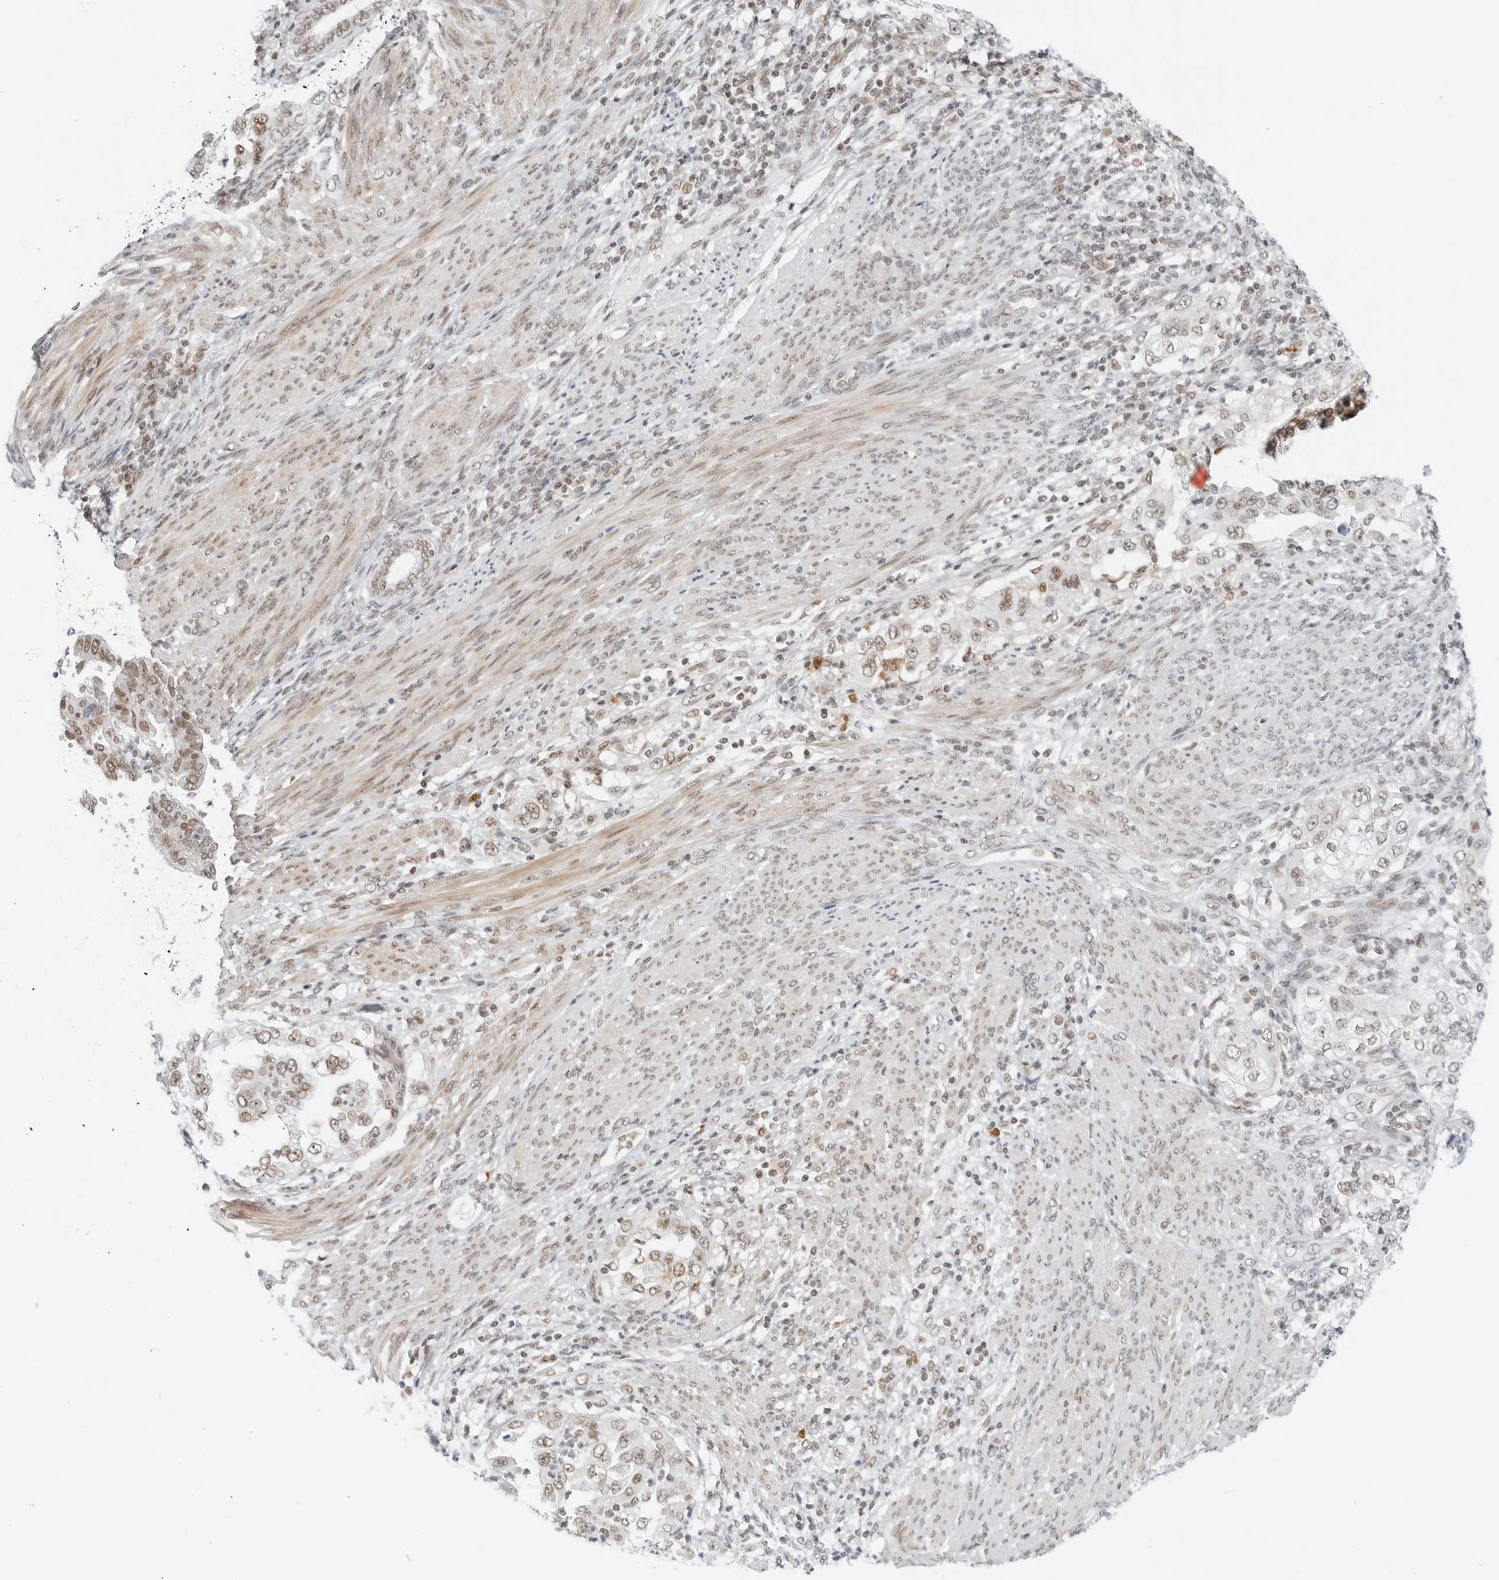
{"staining": {"intensity": "weak", "quantity": ">75%", "location": "nuclear"}, "tissue": "endometrial cancer", "cell_type": "Tumor cells", "image_type": "cancer", "snomed": [{"axis": "morphology", "description": "Adenocarcinoma, NOS"}, {"axis": "topography", "description": "Endometrium"}], "caption": "Human endometrial cancer (adenocarcinoma) stained with a protein marker demonstrates weak staining in tumor cells.", "gene": "CRTC2", "patient": {"sex": "female", "age": 85}}